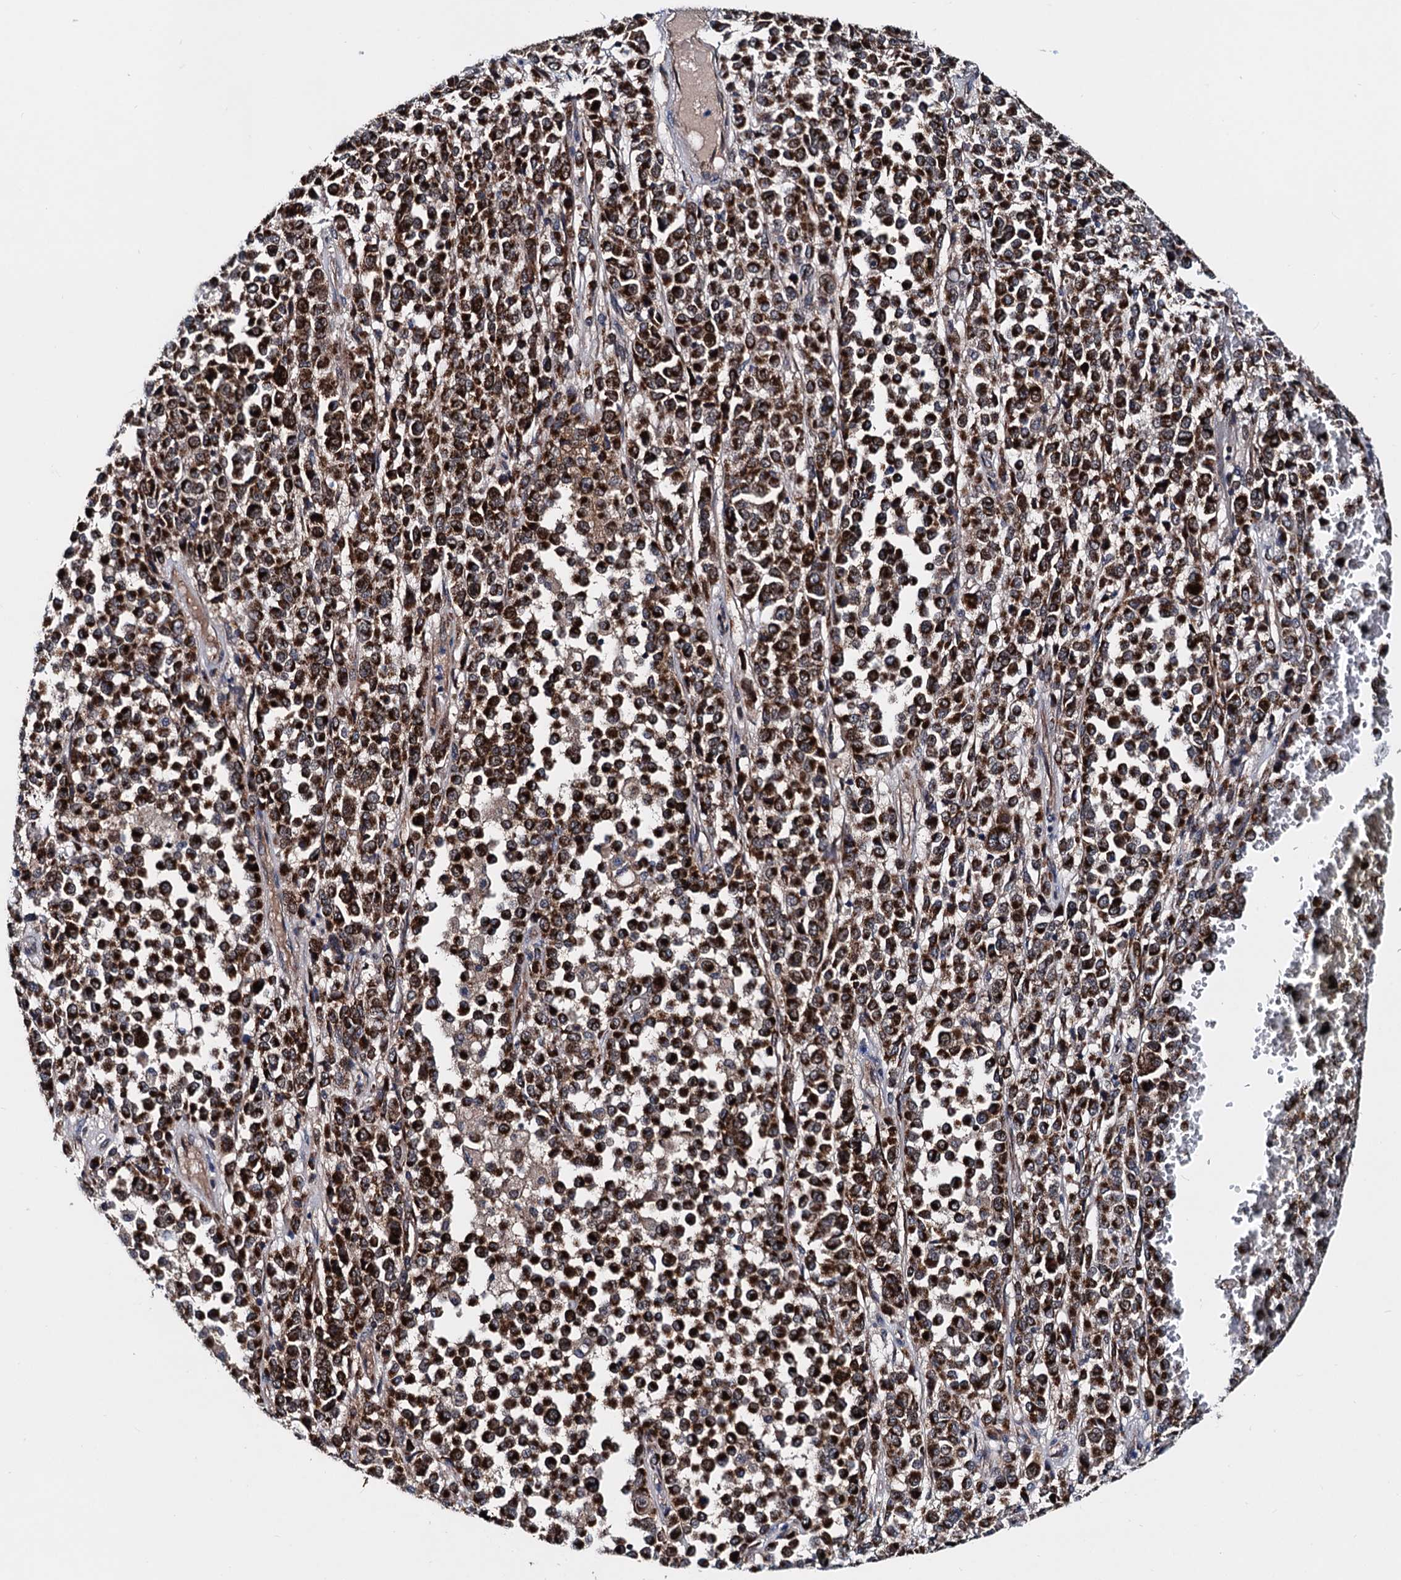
{"staining": {"intensity": "strong", "quantity": ">75%", "location": "cytoplasmic/membranous"}, "tissue": "melanoma", "cell_type": "Tumor cells", "image_type": "cancer", "snomed": [{"axis": "morphology", "description": "Malignant melanoma, Metastatic site"}, {"axis": "topography", "description": "Pancreas"}], "caption": "Malignant melanoma (metastatic site) was stained to show a protein in brown. There is high levels of strong cytoplasmic/membranous positivity in about >75% of tumor cells. Using DAB (3,3'-diaminobenzidine) (brown) and hematoxylin (blue) stains, captured at high magnification using brightfield microscopy.", "gene": "COA4", "patient": {"sex": "female", "age": 30}}